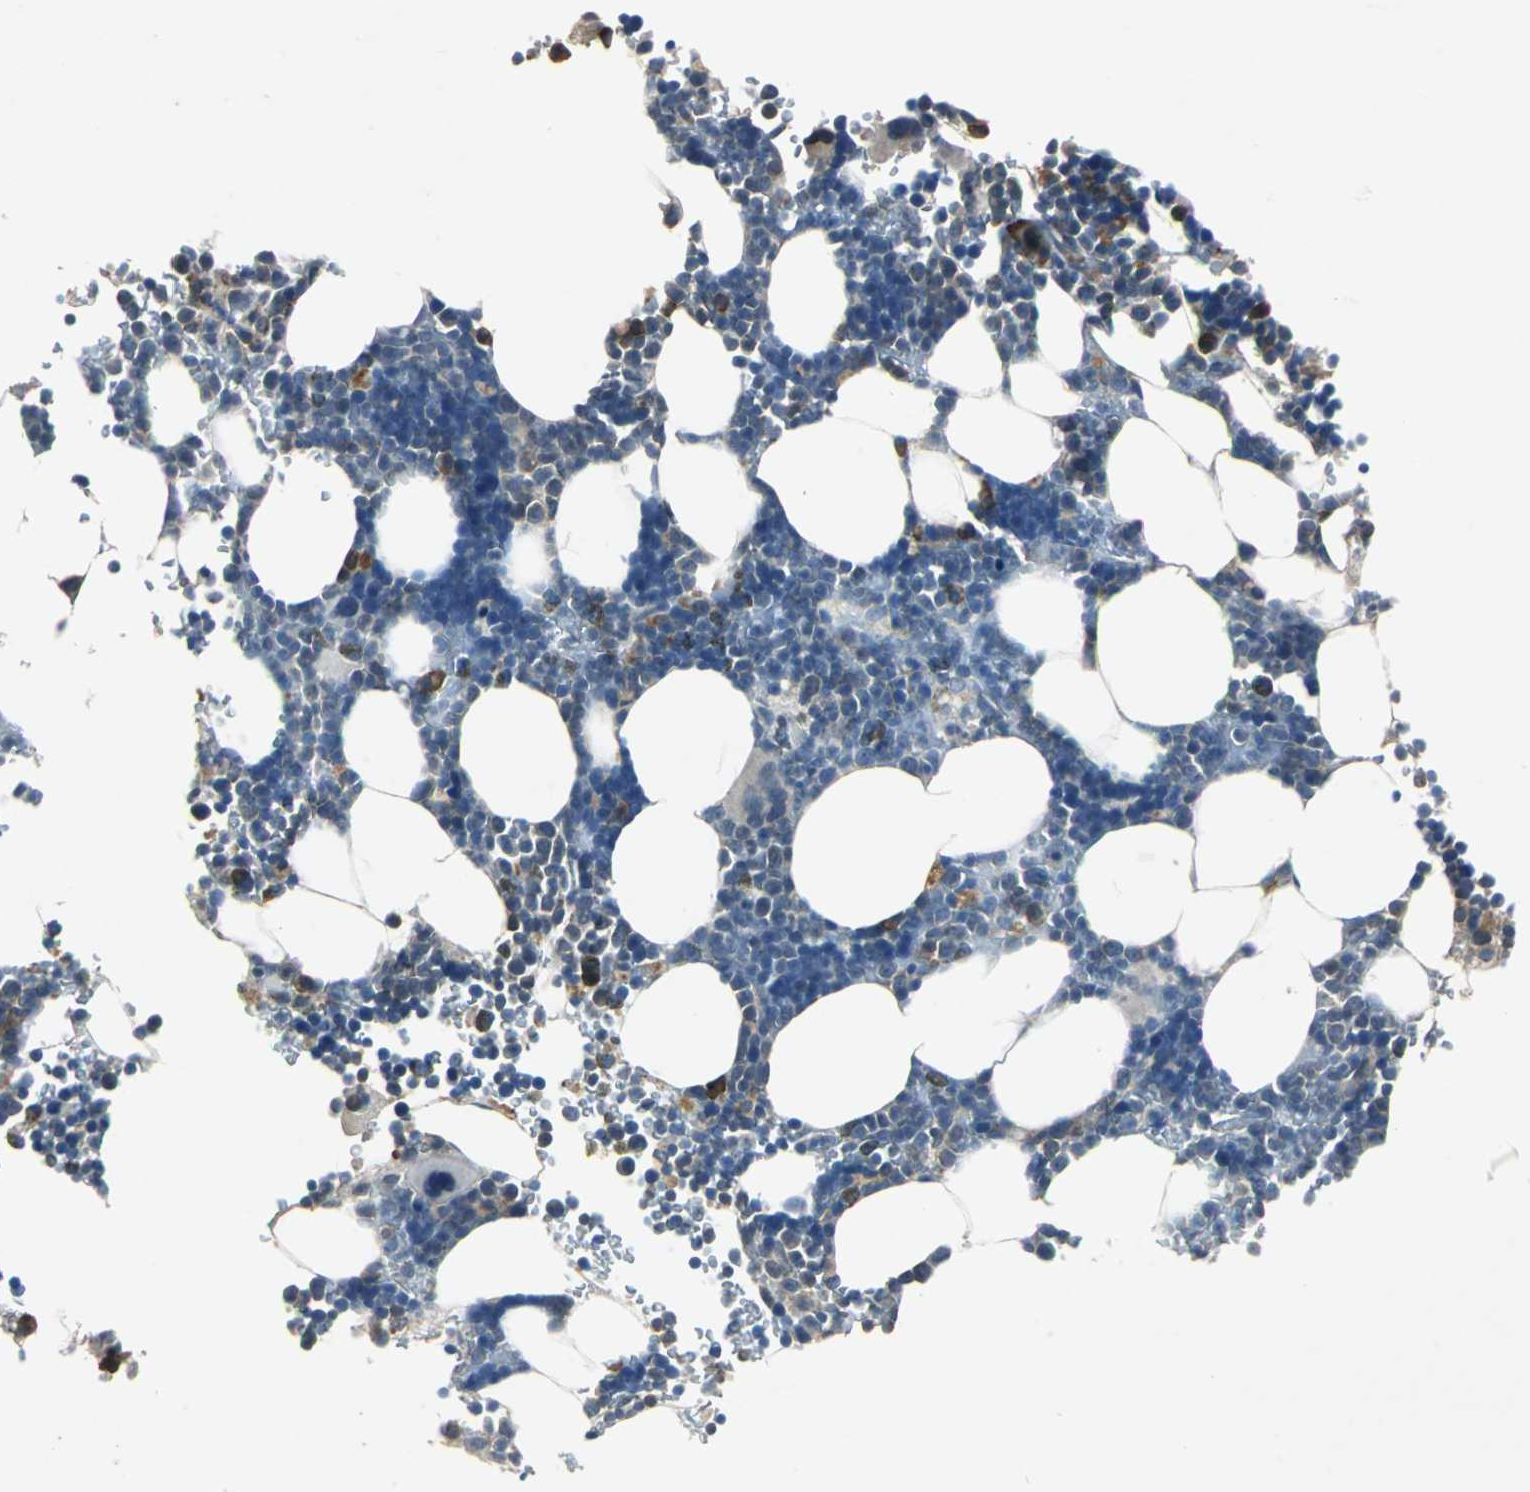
{"staining": {"intensity": "strong", "quantity": "<25%", "location": "cytoplasmic/membranous"}, "tissue": "bone marrow", "cell_type": "Hematopoietic cells", "image_type": "normal", "snomed": [{"axis": "morphology", "description": "Normal tissue, NOS"}, {"axis": "topography", "description": "Bone marrow"}], "caption": "Protein staining by immunohistochemistry displays strong cytoplasmic/membranous staining in about <25% of hematopoietic cells in unremarkable bone marrow.", "gene": "SLC2A13", "patient": {"sex": "female", "age": 73}}